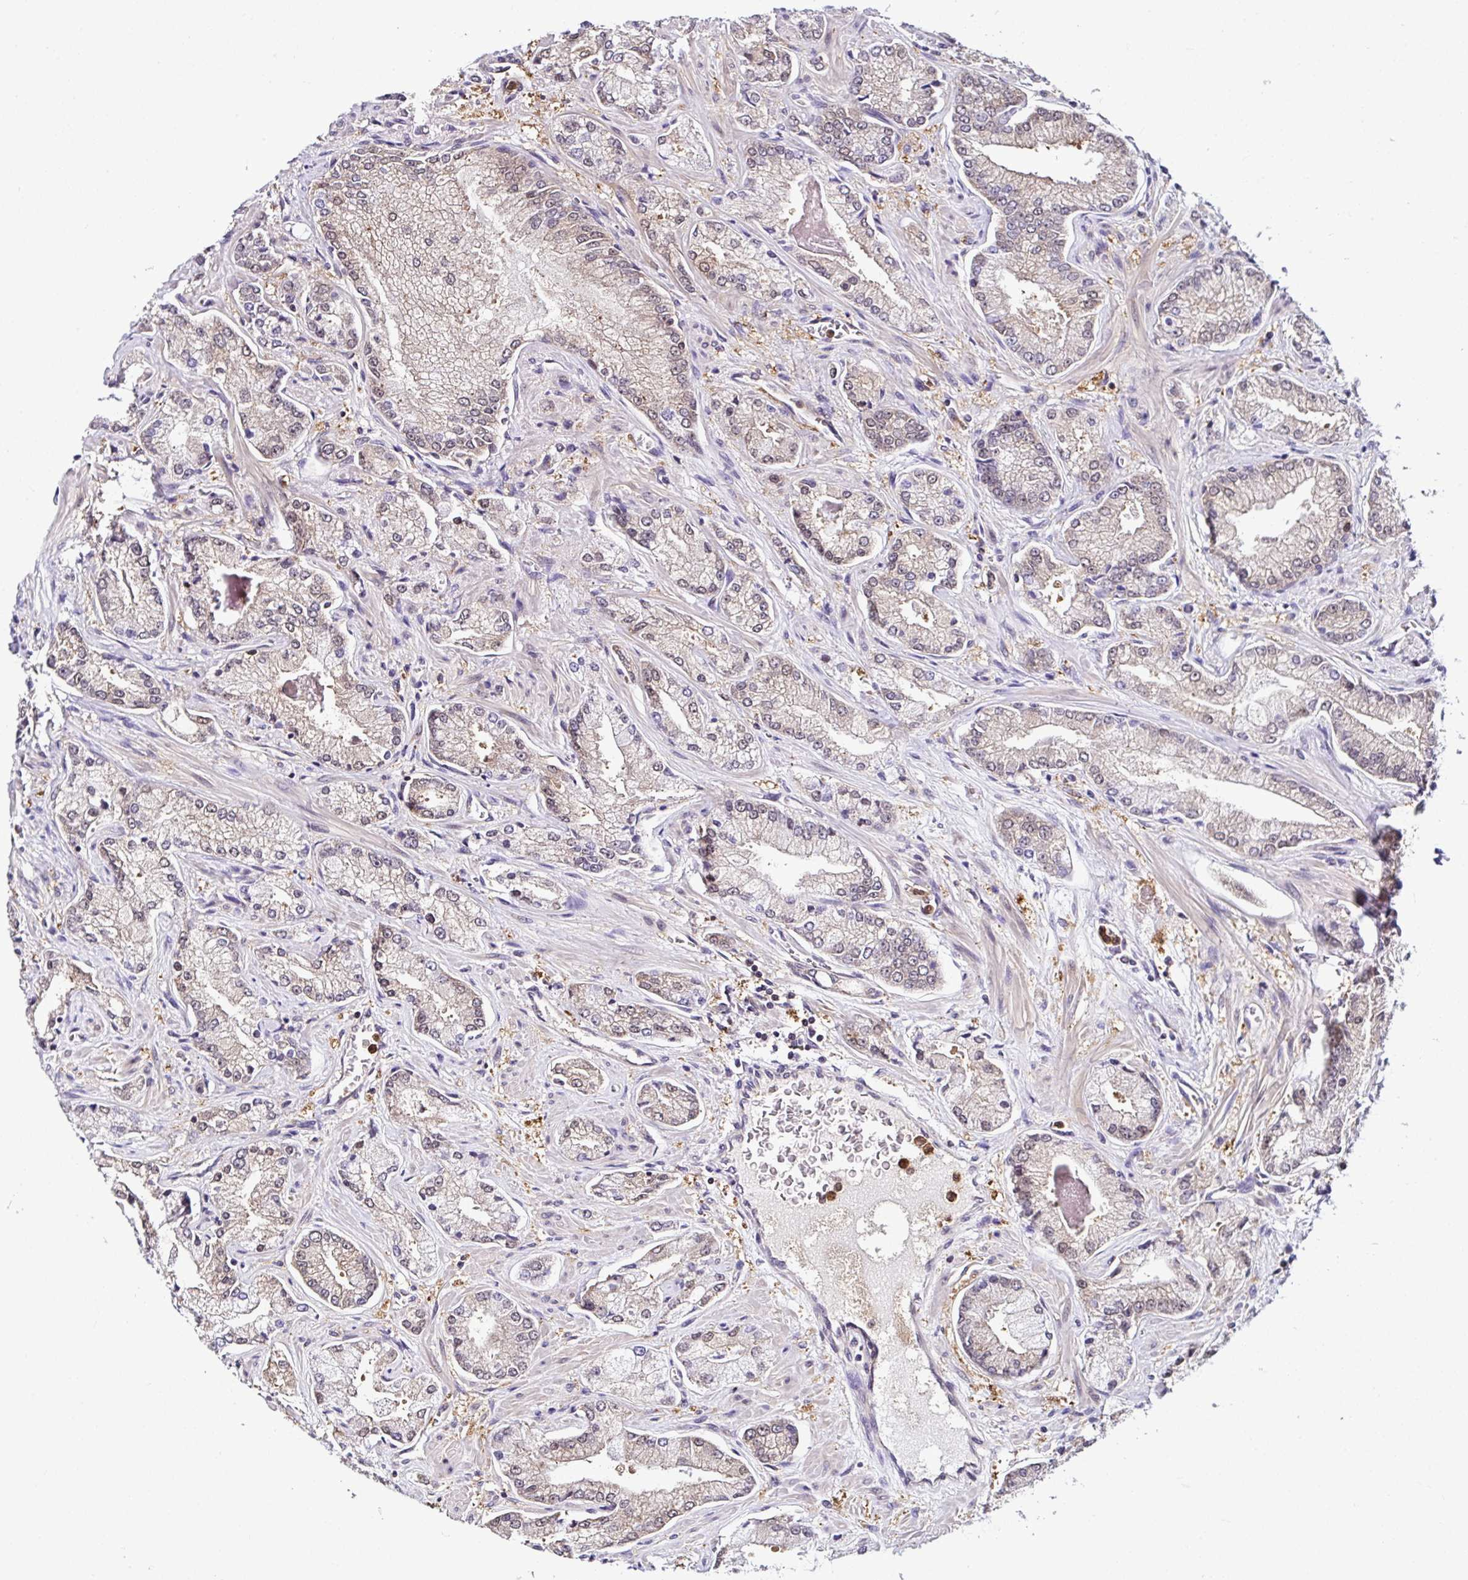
{"staining": {"intensity": "weak", "quantity": "25%-75%", "location": "nuclear"}, "tissue": "prostate cancer", "cell_type": "Tumor cells", "image_type": "cancer", "snomed": [{"axis": "morphology", "description": "Normal tissue, NOS"}, {"axis": "morphology", "description": "Adenocarcinoma, High grade"}, {"axis": "topography", "description": "Prostate"}, {"axis": "topography", "description": "Peripheral nerve tissue"}], "caption": "This is a photomicrograph of IHC staining of prostate cancer, which shows weak positivity in the nuclear of tumor cells.", "gene": "PIN4", "patient": {"sex": "male", "age": 68}}